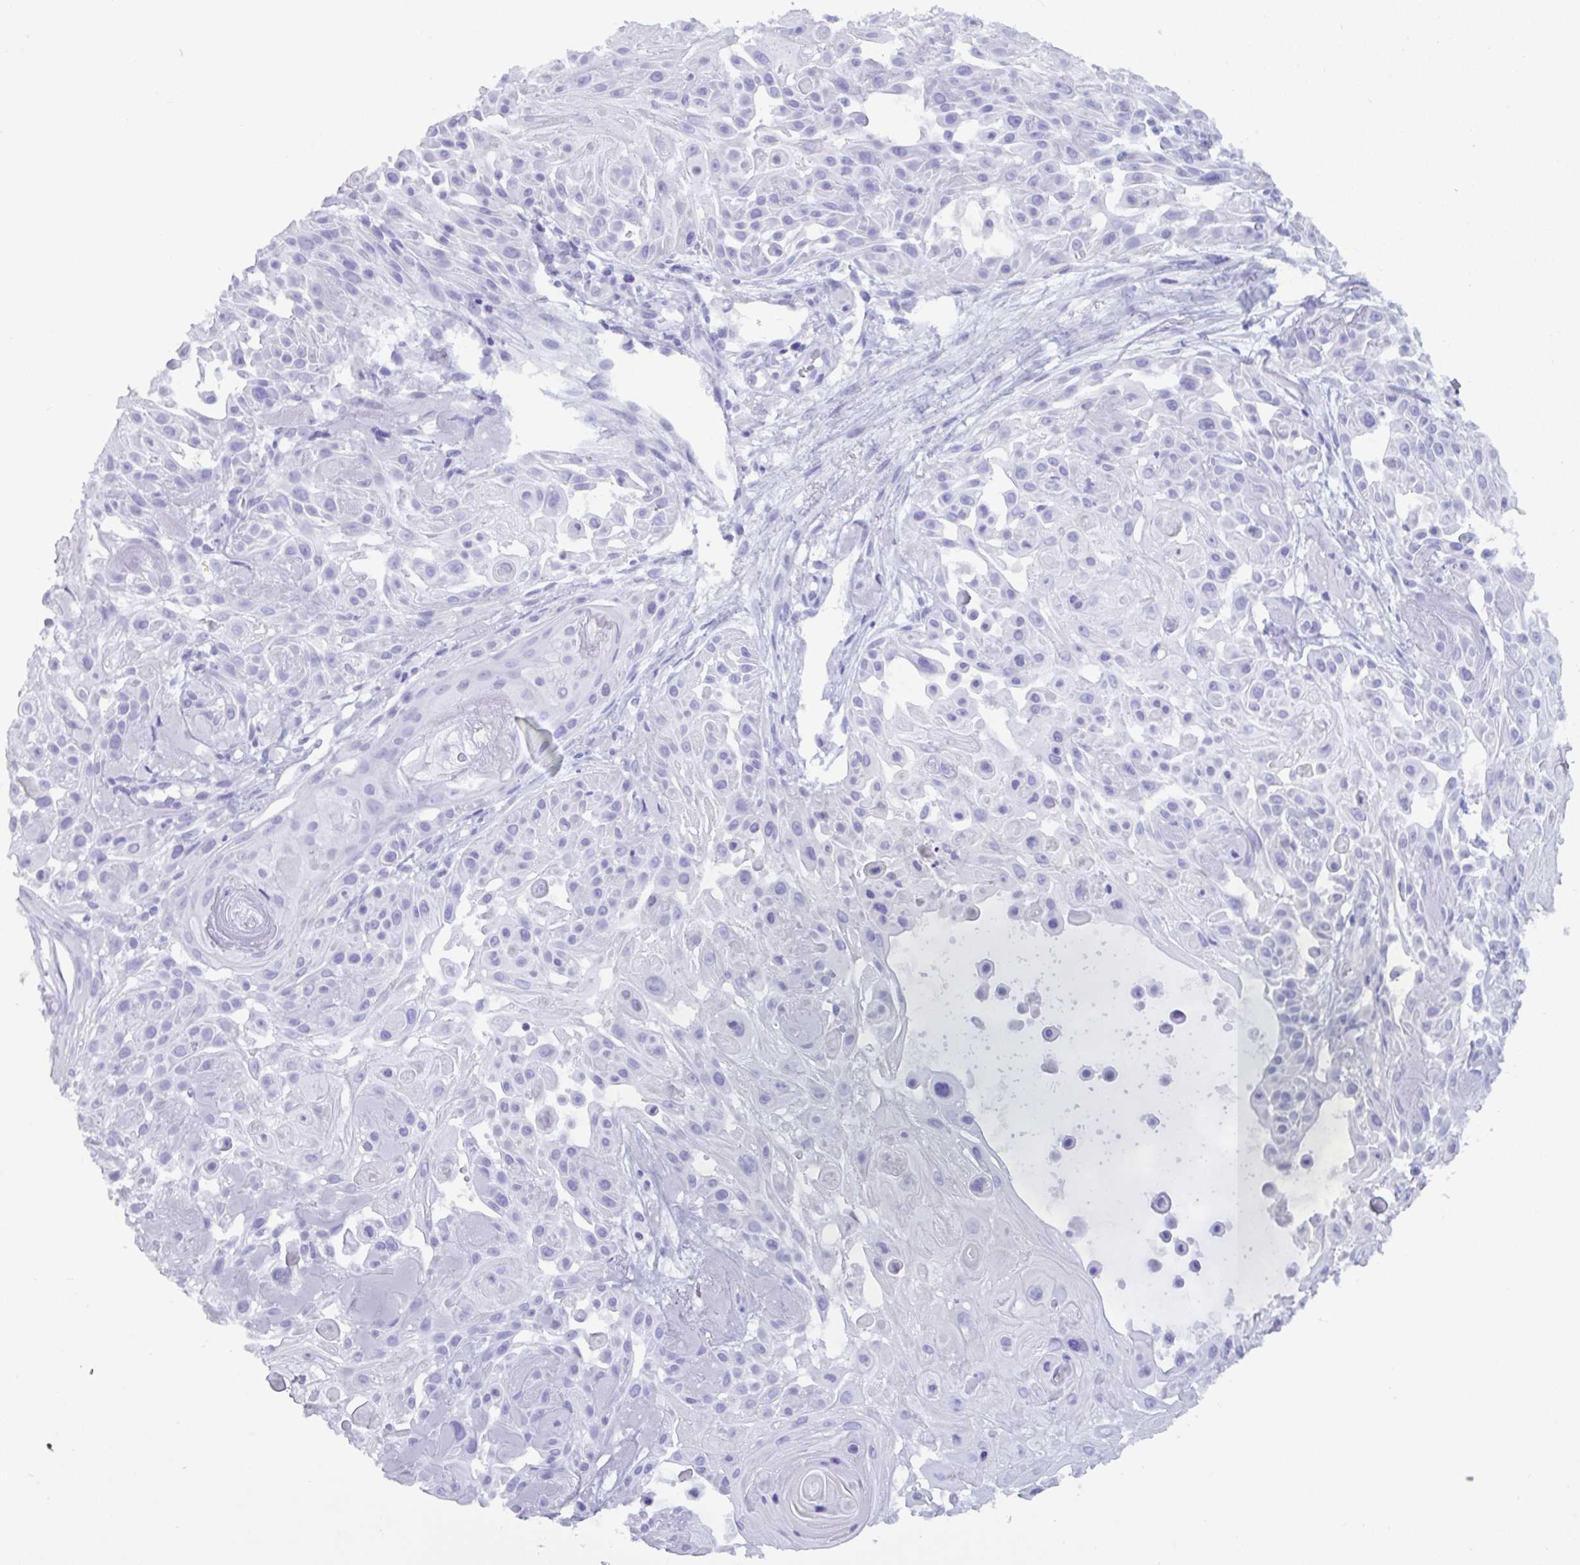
{"staining": {"intensity": "negative", "quantity": "none", "location": "none"}, "tissue": "skin cancer", "cell_type": "Tumor cells", "image_type": "cancer", "snomed": [{"axis": "morphology", "description": "Squamous cell carcinoma, NOS"}, {"axis": "topography", "description": "Skin"}], "caption": "Tumor cells are negative for brown protein staining in skin cancer.", "gene": "MRGPRG", "patient": {"sex": "male", "age": 91}}